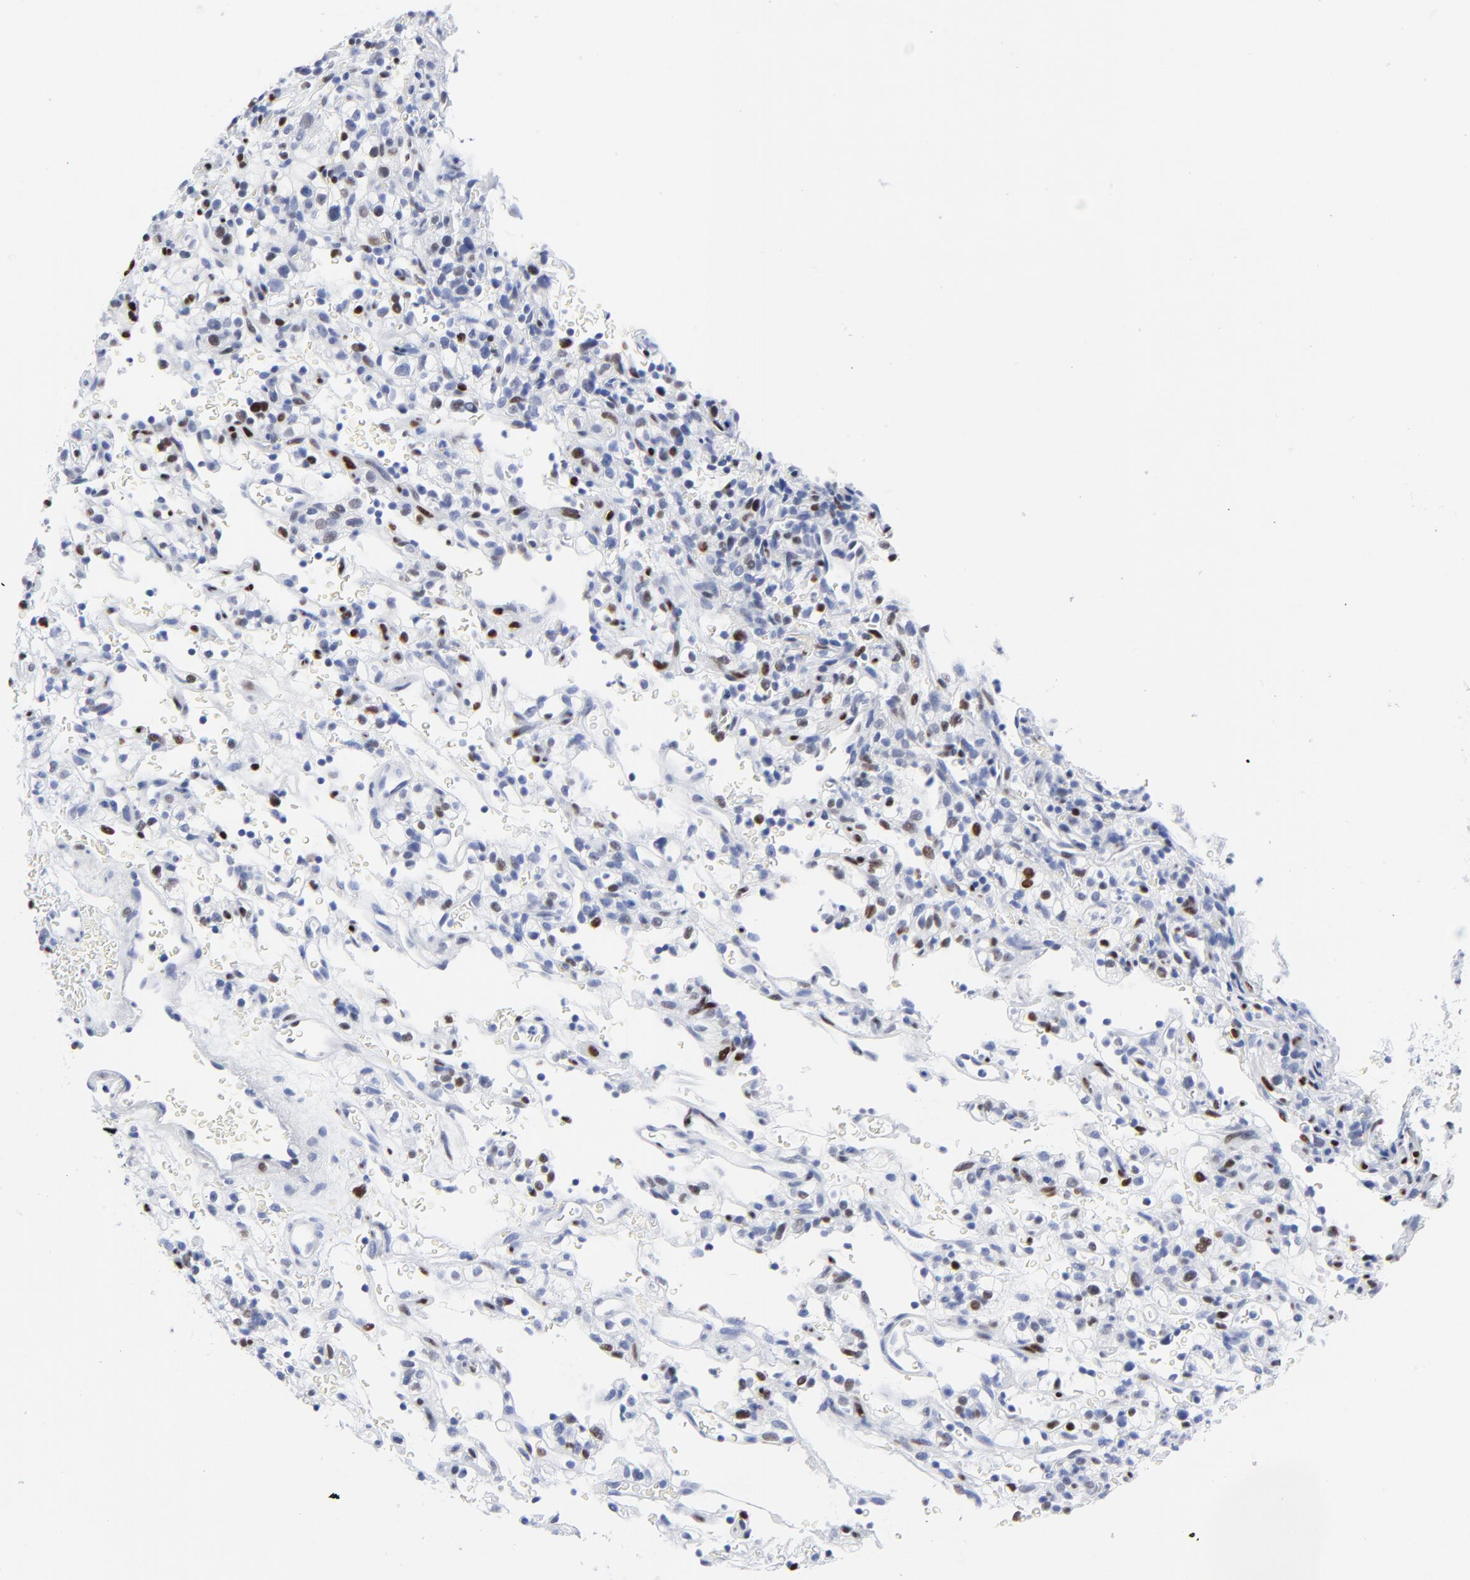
{"staining": {"intensity": "strong", "quantity": "25%-75%", "location": "nuclear"}, "tissue": "renal cancer", "cell_type": "Tumor cells", "image_type": "cancer", "snomed": [{"axis": "morphology", "description": "Normal tissue, NOS"}, {"axis": "morphology", "description": "Adenocarcinoma, NOS"}, {"axis": "topography", "description": "Kidney"}], "caption": "The immunohistochemical stain labels strong nuclear expression in tumor cells of renal cancer (adenocarcinoma) tissue.", "gene": "JUN", "patient": {"sex": "female", "age": 72}}